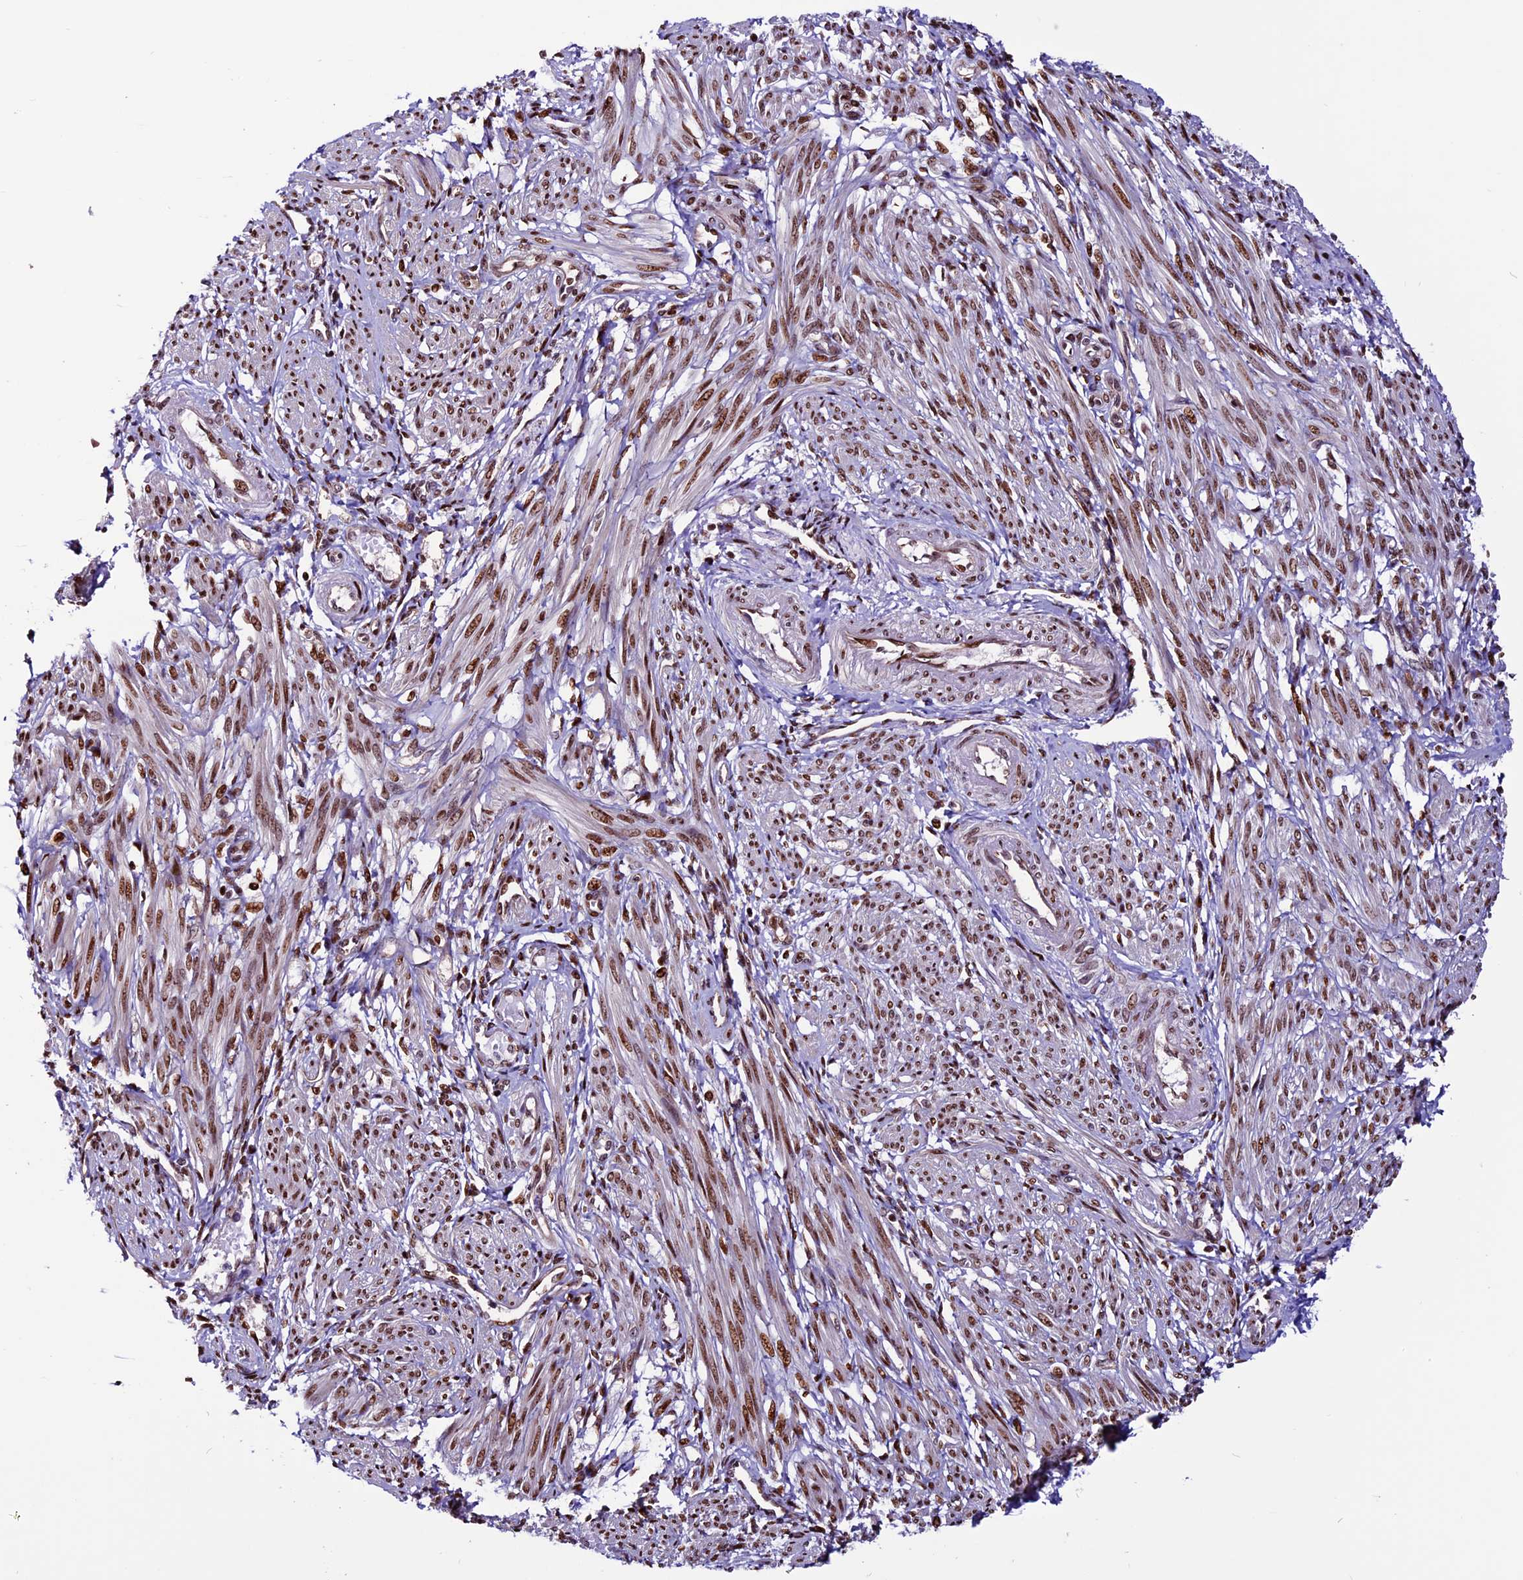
{"staining": {"intensity": "strong", "quantity": ">75%", "location": "nuclear"}, "tissue": "smooth muscle", "cell_type": "Smooth muscle cells", "image_type": "normal", "snomed": [{"axis": "morphology", "description": "Normal tissue, NOS"}, {"axis": "topography", "description": "Smooth muscle"}], "caption": "Smooth muscle stained with immunohistochemistry (IHC) shows strong nuclear staining in about >75% of smooth muscle cells.", "gene": "RINL", "patient": {"sex": "female", "age": 39}}